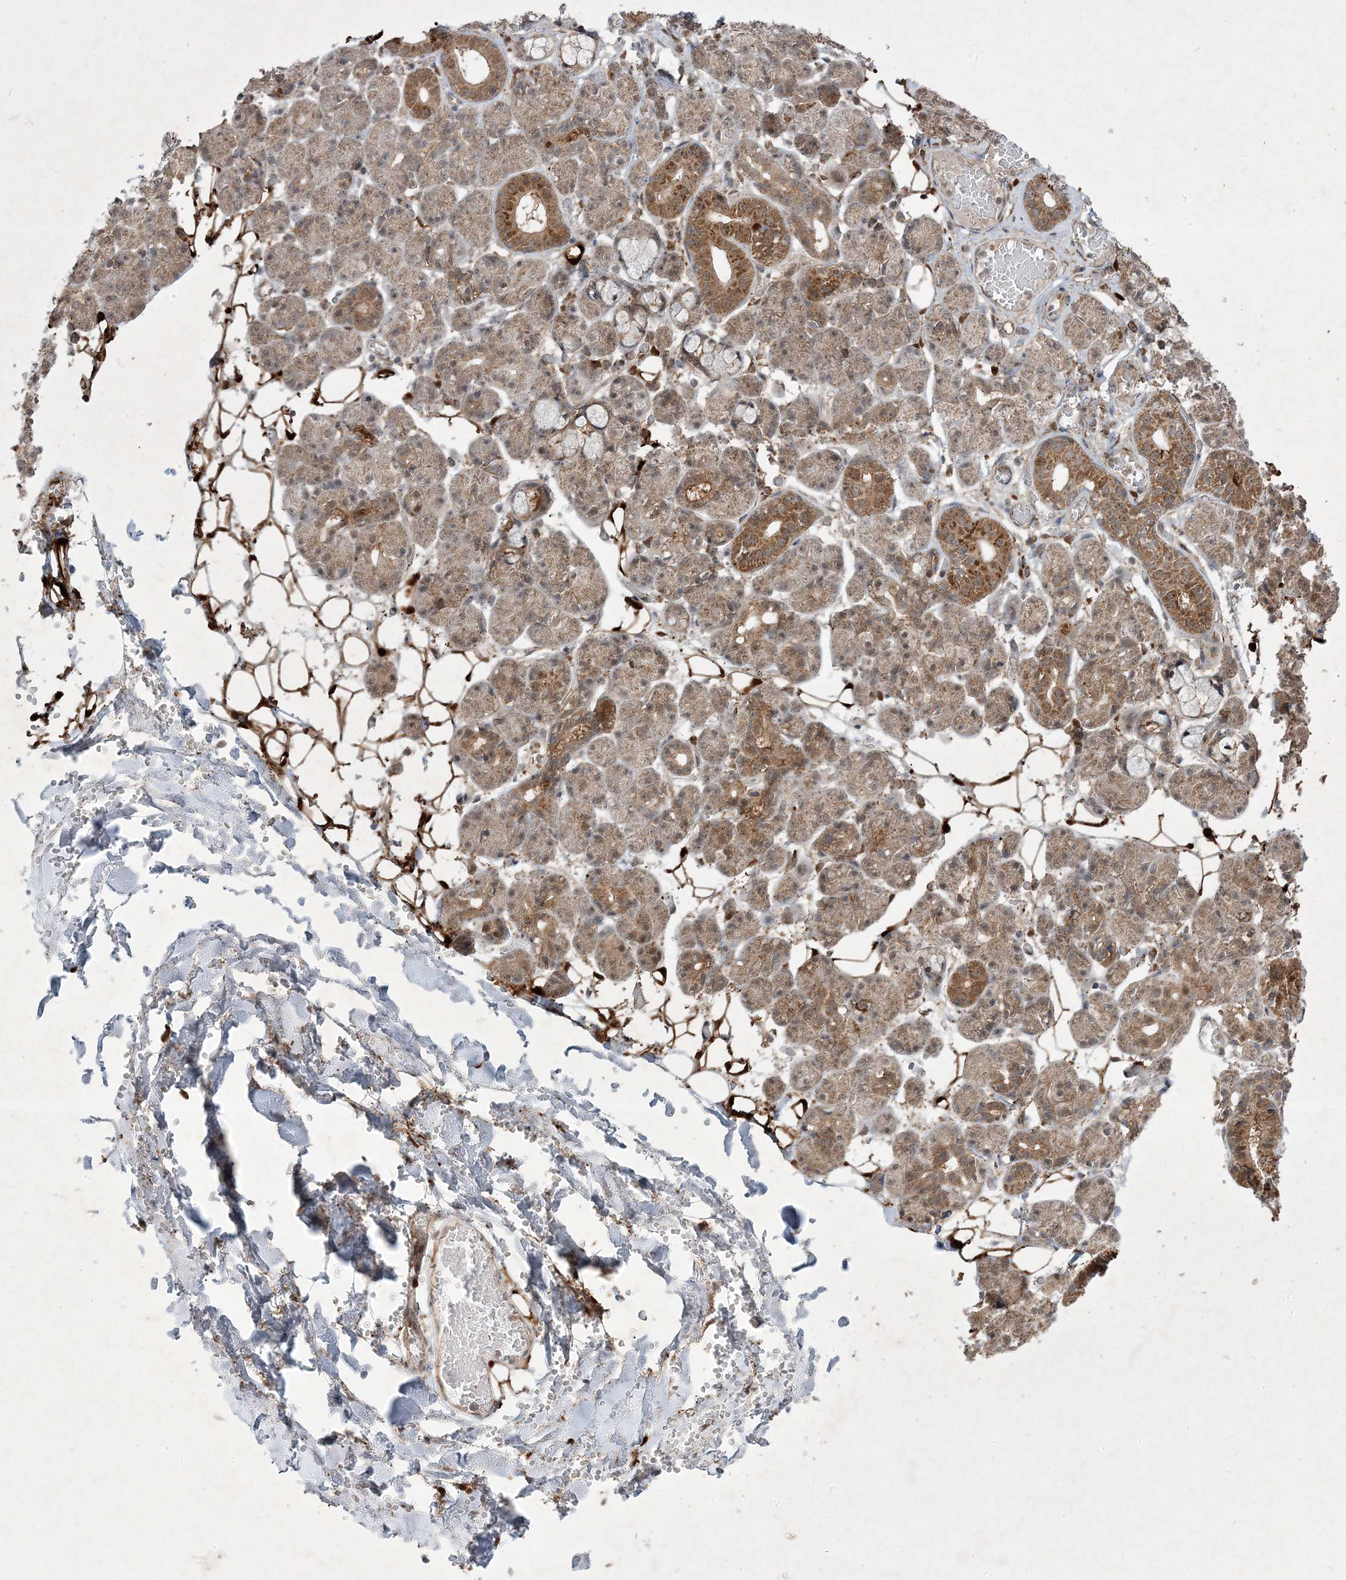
{"staining": {"intensity": "moderate", "quantity": "25%-75%", "location": "cytoplasmic/membranous"}, "tissue": "salivary gland", "cell_type": "Glandular cells", "image_type": "normal", "snomed": [{"axis": "morphology", "description": "Normal tissue, NOS"}, {"axis": "topography", "description": "Salivary gland"}], "caption": "DAB (3,3'-diaminobenzidine) immunohistochemical staining of unremarkable salivary gland shows moderate cytoplasmic/membranous protein staining in approximately 25%-75% of glandular cells. (Brightfield microscopy of DAB IHC at high magnification).", "gene": "PLEKHM2", "patient": {"sex": "male", "age": 63}}